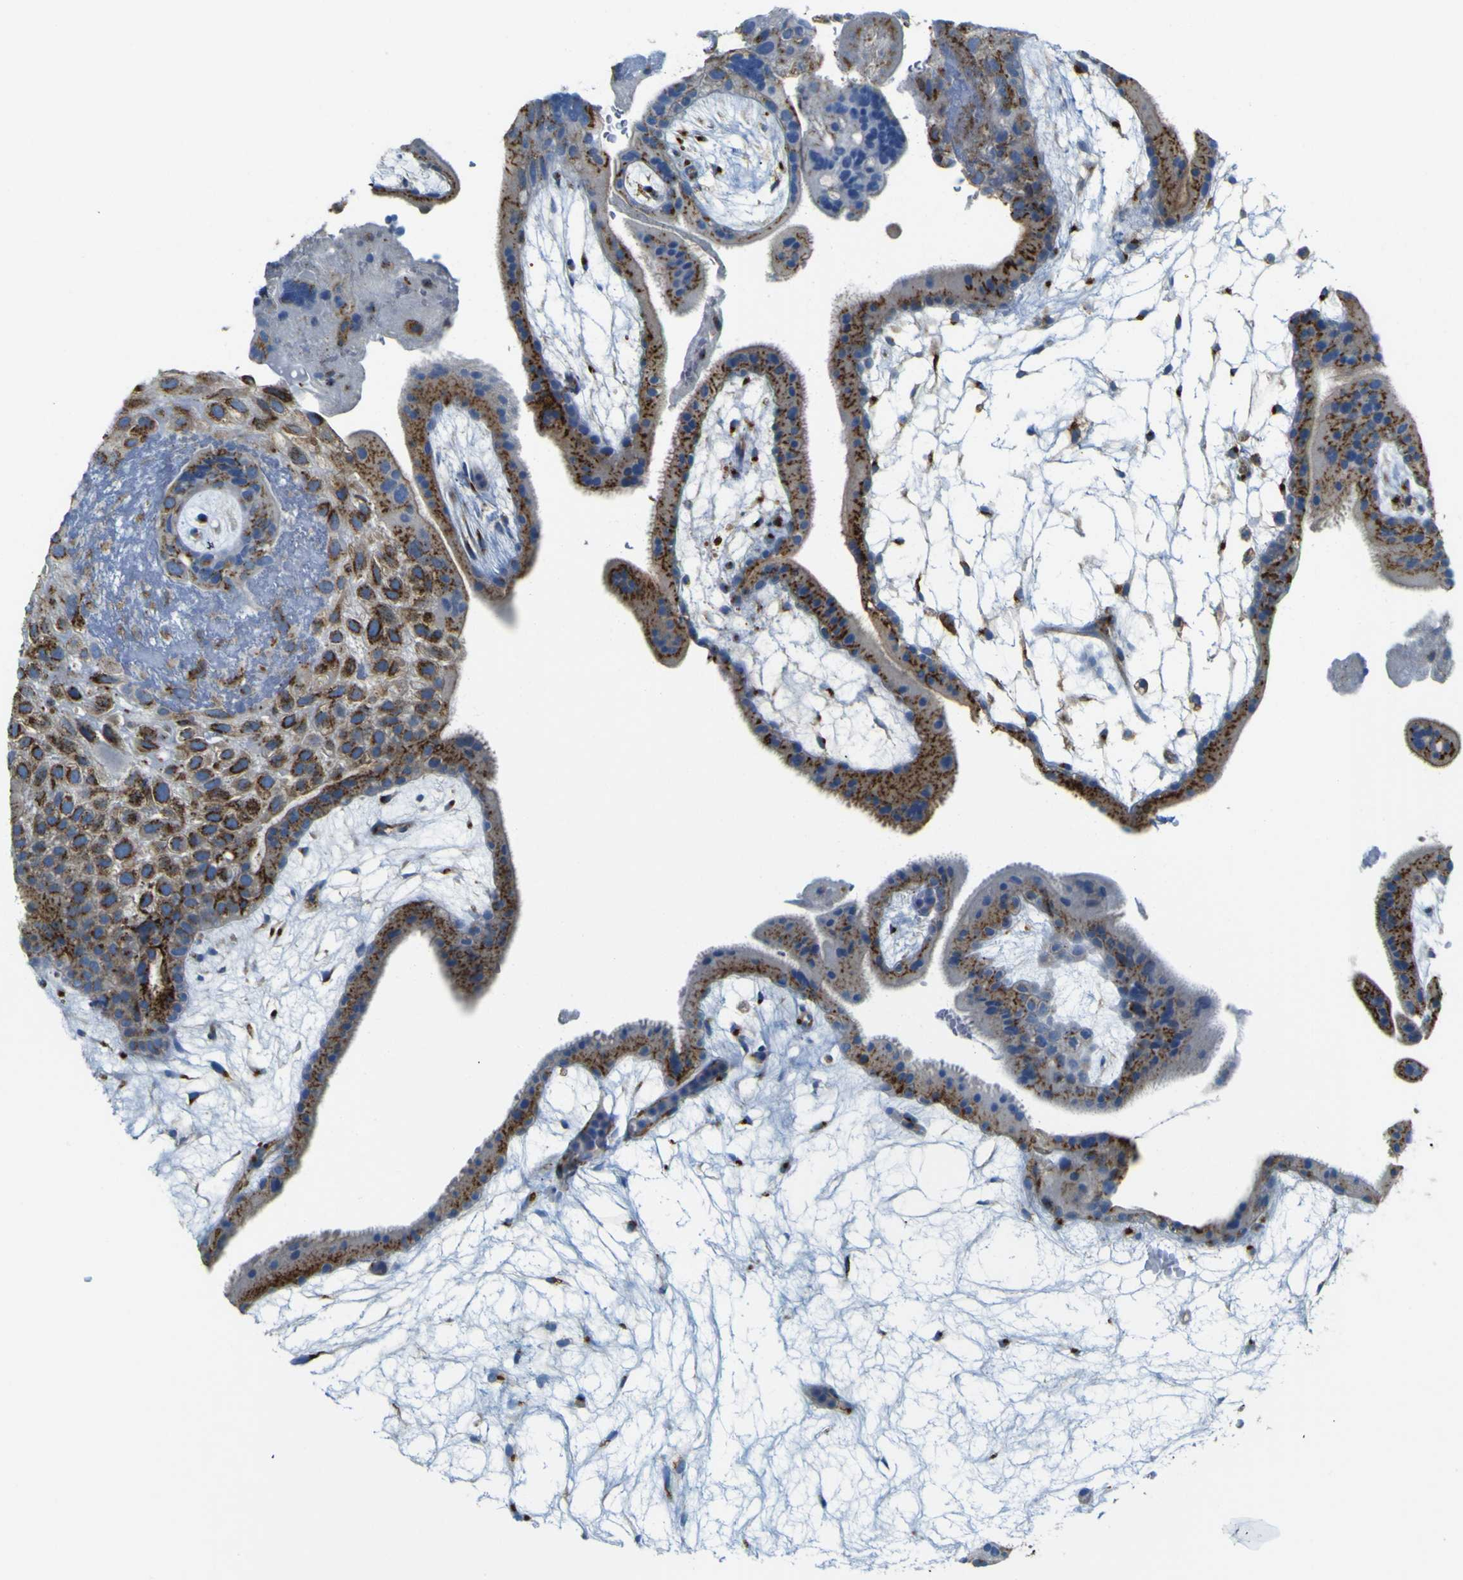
{"staining": {"intensity": "strong", "quantity": ">75%", "location": "cytoplasmic/membranous"}, "tissue": "placenta", "cell_type": "Decidual cells", "image_type": "normal", "snomed": [{"axis": "morphology", "description": "Normal tissue, NOS"}, {"axis": "topography", "description": "Placenta"}], "caption": "Immunohistochemical staining of unremarkable placenta exhibits >75% levels of strong cytoplasmic/membranous protein positivity in about >75% of decidual cells.", "gene": "IGF2R", "patient": {"sex": "female", "age": 19}}